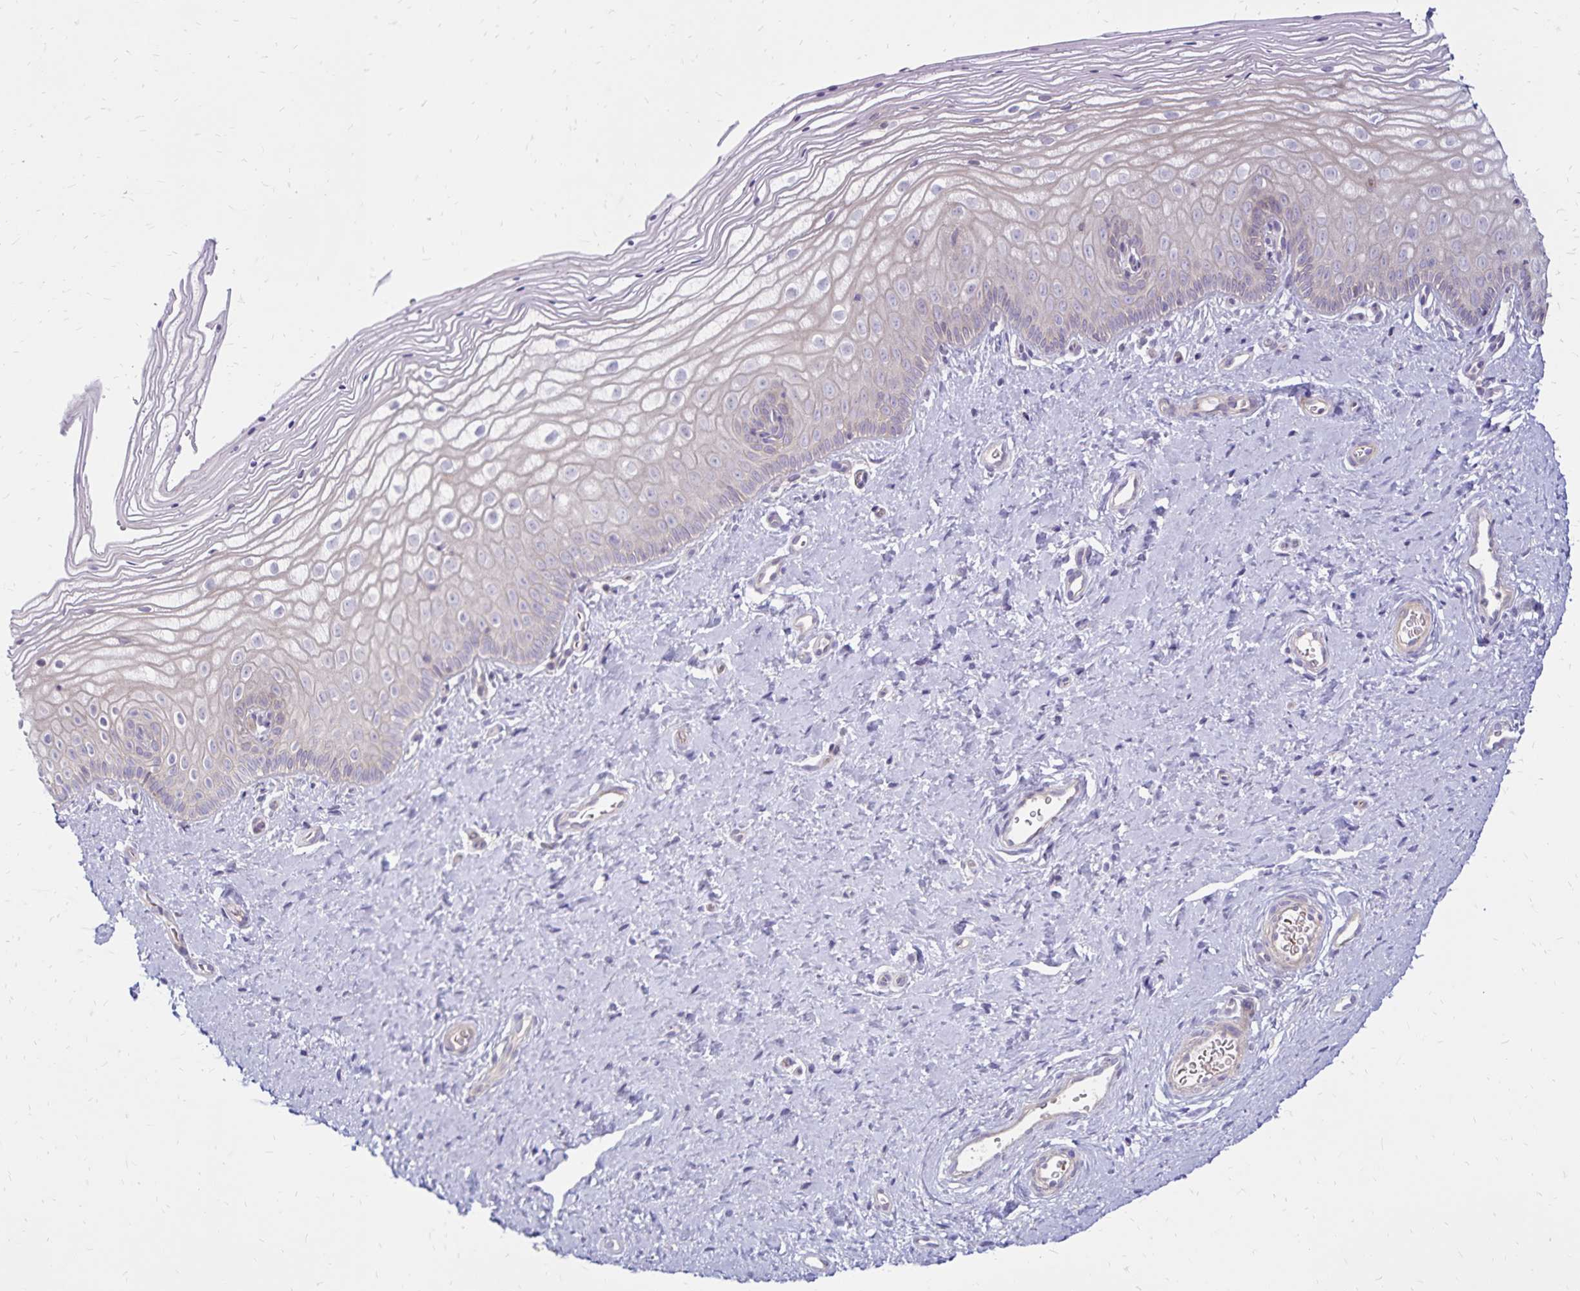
{"staining": {"intensity": "negative", "quantity": "none", "location": "none"}, "tissue": "vagina", "cell_type": "Squamous epithelial cells", "image_type": "normal", "snomed": [{"axis": "morphology", "description": "Normal tissue, NOS"}, {"axis": "topography", "description": "Vagina"}], "caption": "High magnification brightfield microscopy of benign vagina stained with DAB (3,3'-diaminobenzidine) (brown) and counterstained with hematoxylin (blue): squamous epithelial cells show no significant staining.", "gene": "FSD1", "patient": {"sex": "female", "age": 39}}